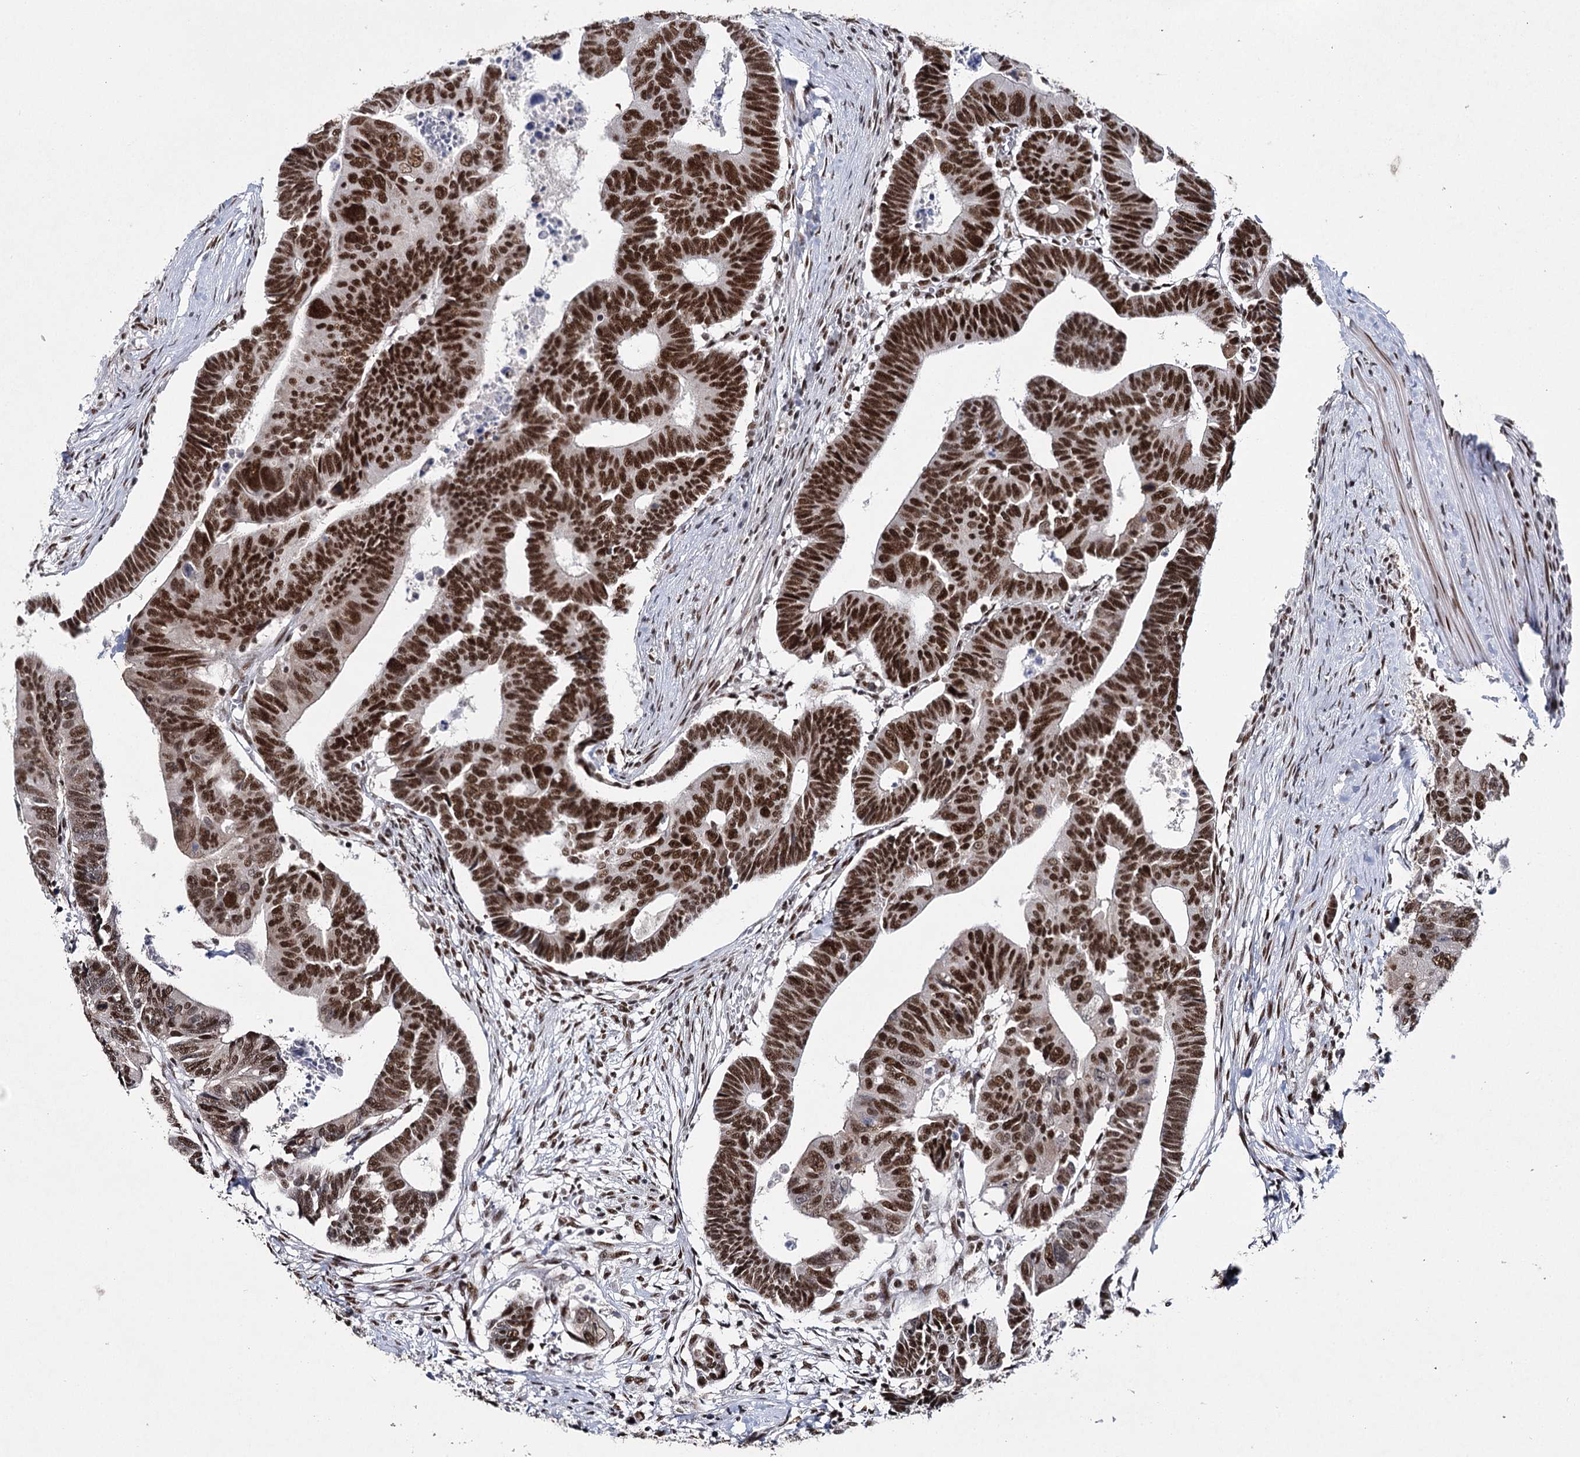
{"staining": {"intensity": "strong", "quantity": ">75%", "location": "nuclear"}, "tissue": "colorectal cancer", "cell_type": "Tumor cells", "image_type": "cancer", "snomed": [{"axis": "morphology", "description": "Adenocarcinoma, NOS"}, {"axis": "topography", "description": "Rectum"}], "caption": "Immunohistochemistry (IHC) histopathology image of neoplastic tissue: colorectal adenocarcinoma stained using IHC demonstrates high levels of strong protein expression localized specifically in the nuclear of tumor cells, appearing as a nuclear brown color.", "gene": "SCAF8", "patient": {"sex": "female", "age": 65}}